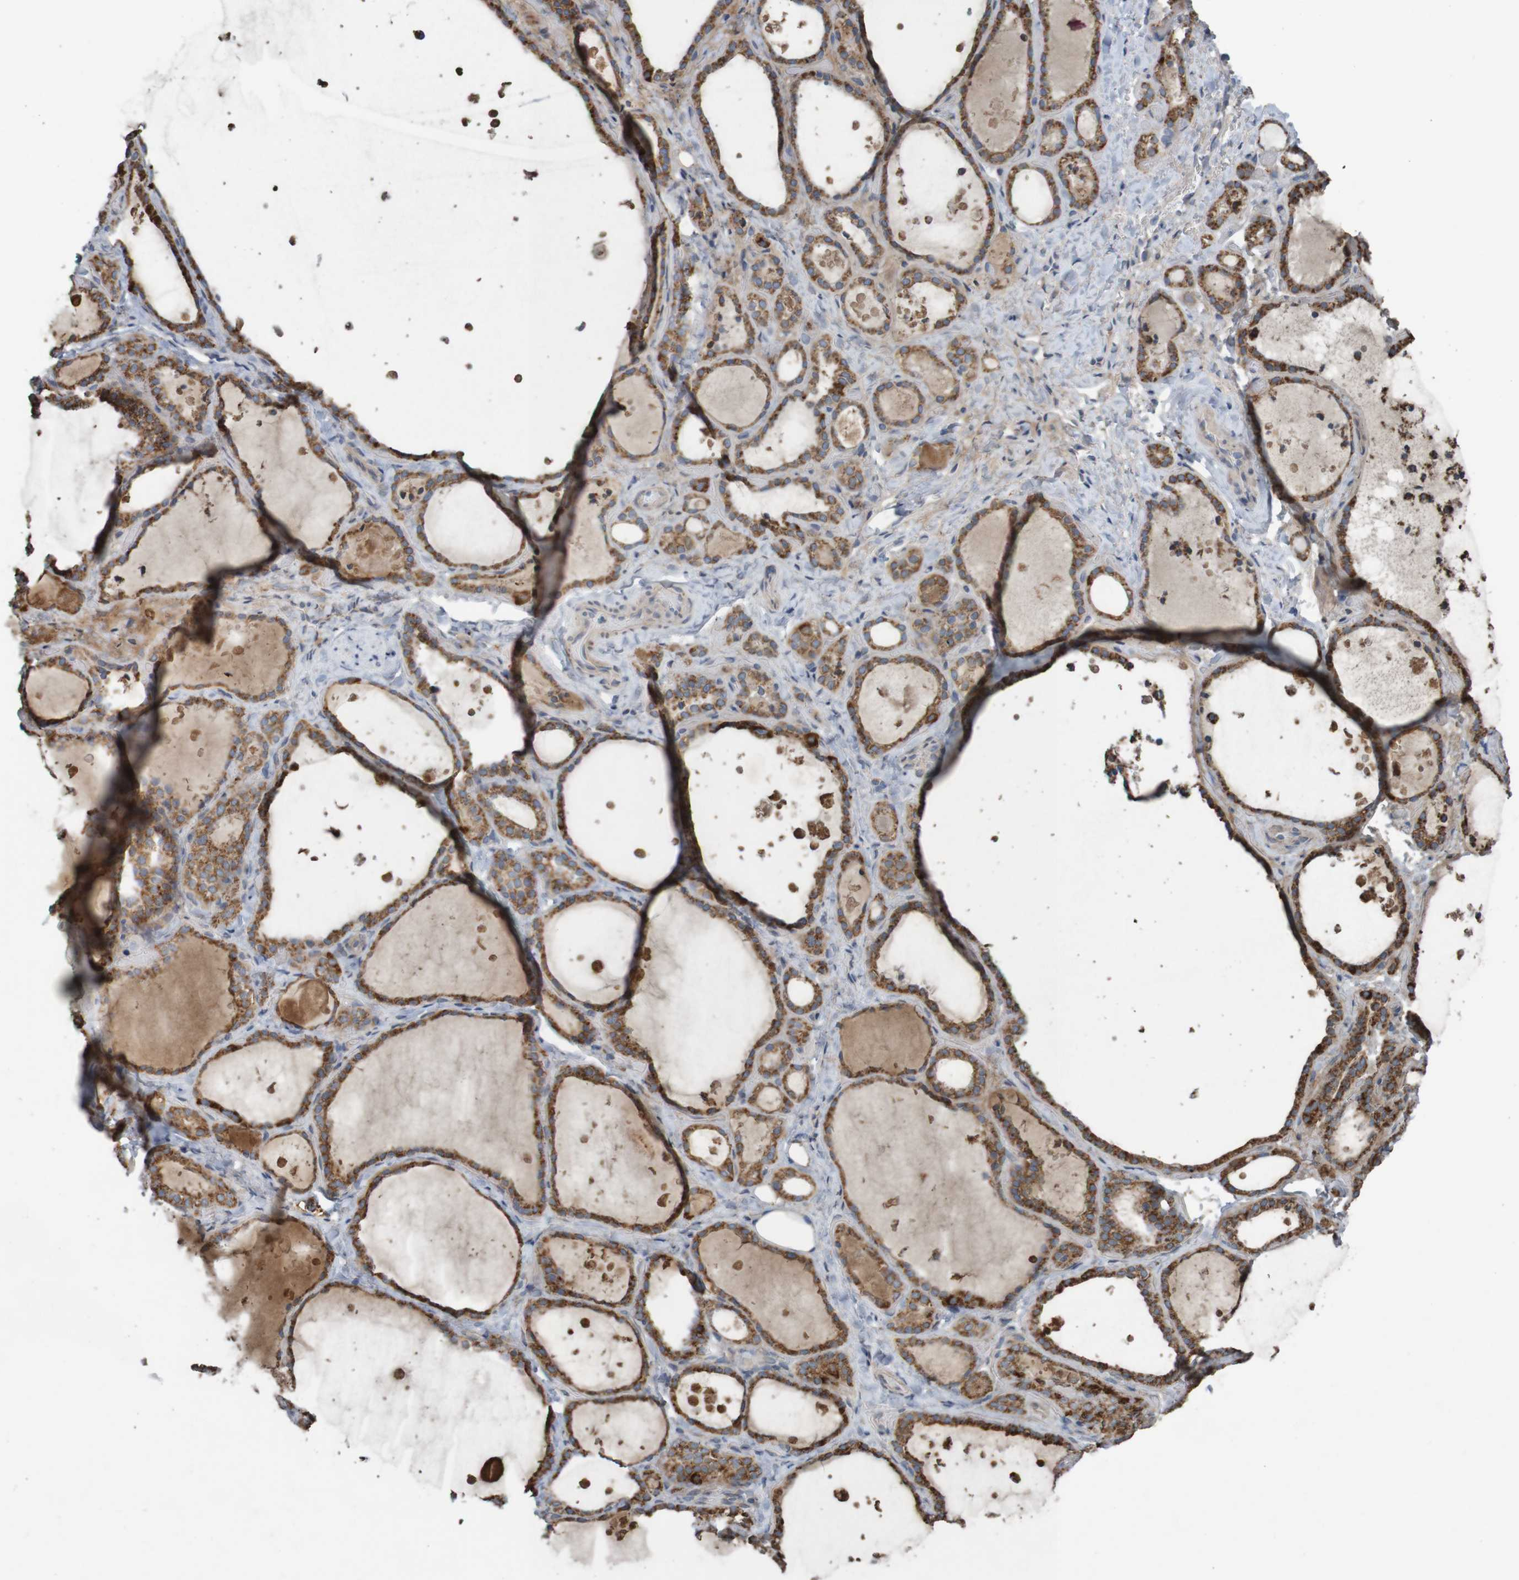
{"staining": {"intensity": "moderate", "quantity": ">75%", "location": "cytoplasmic/membranous"}, "tissue": "thyroid gland", "cell_type": "Glandular cells", "image_type": "normal", "snomed": [{"axis": "morphology", "description": "Normal tissue, NOS"}, {"axis": "topography", "description": "Thyroid gland"}], "caption": "A micrograph showing moderate cytoplasmic/membranous expression in about >75% of glandular cells in benign thyroid gland, as visualized by brown immunohistochemical staining.", "gene": "B3GAT2", "patient": {"sex": "female", "age": 44}}